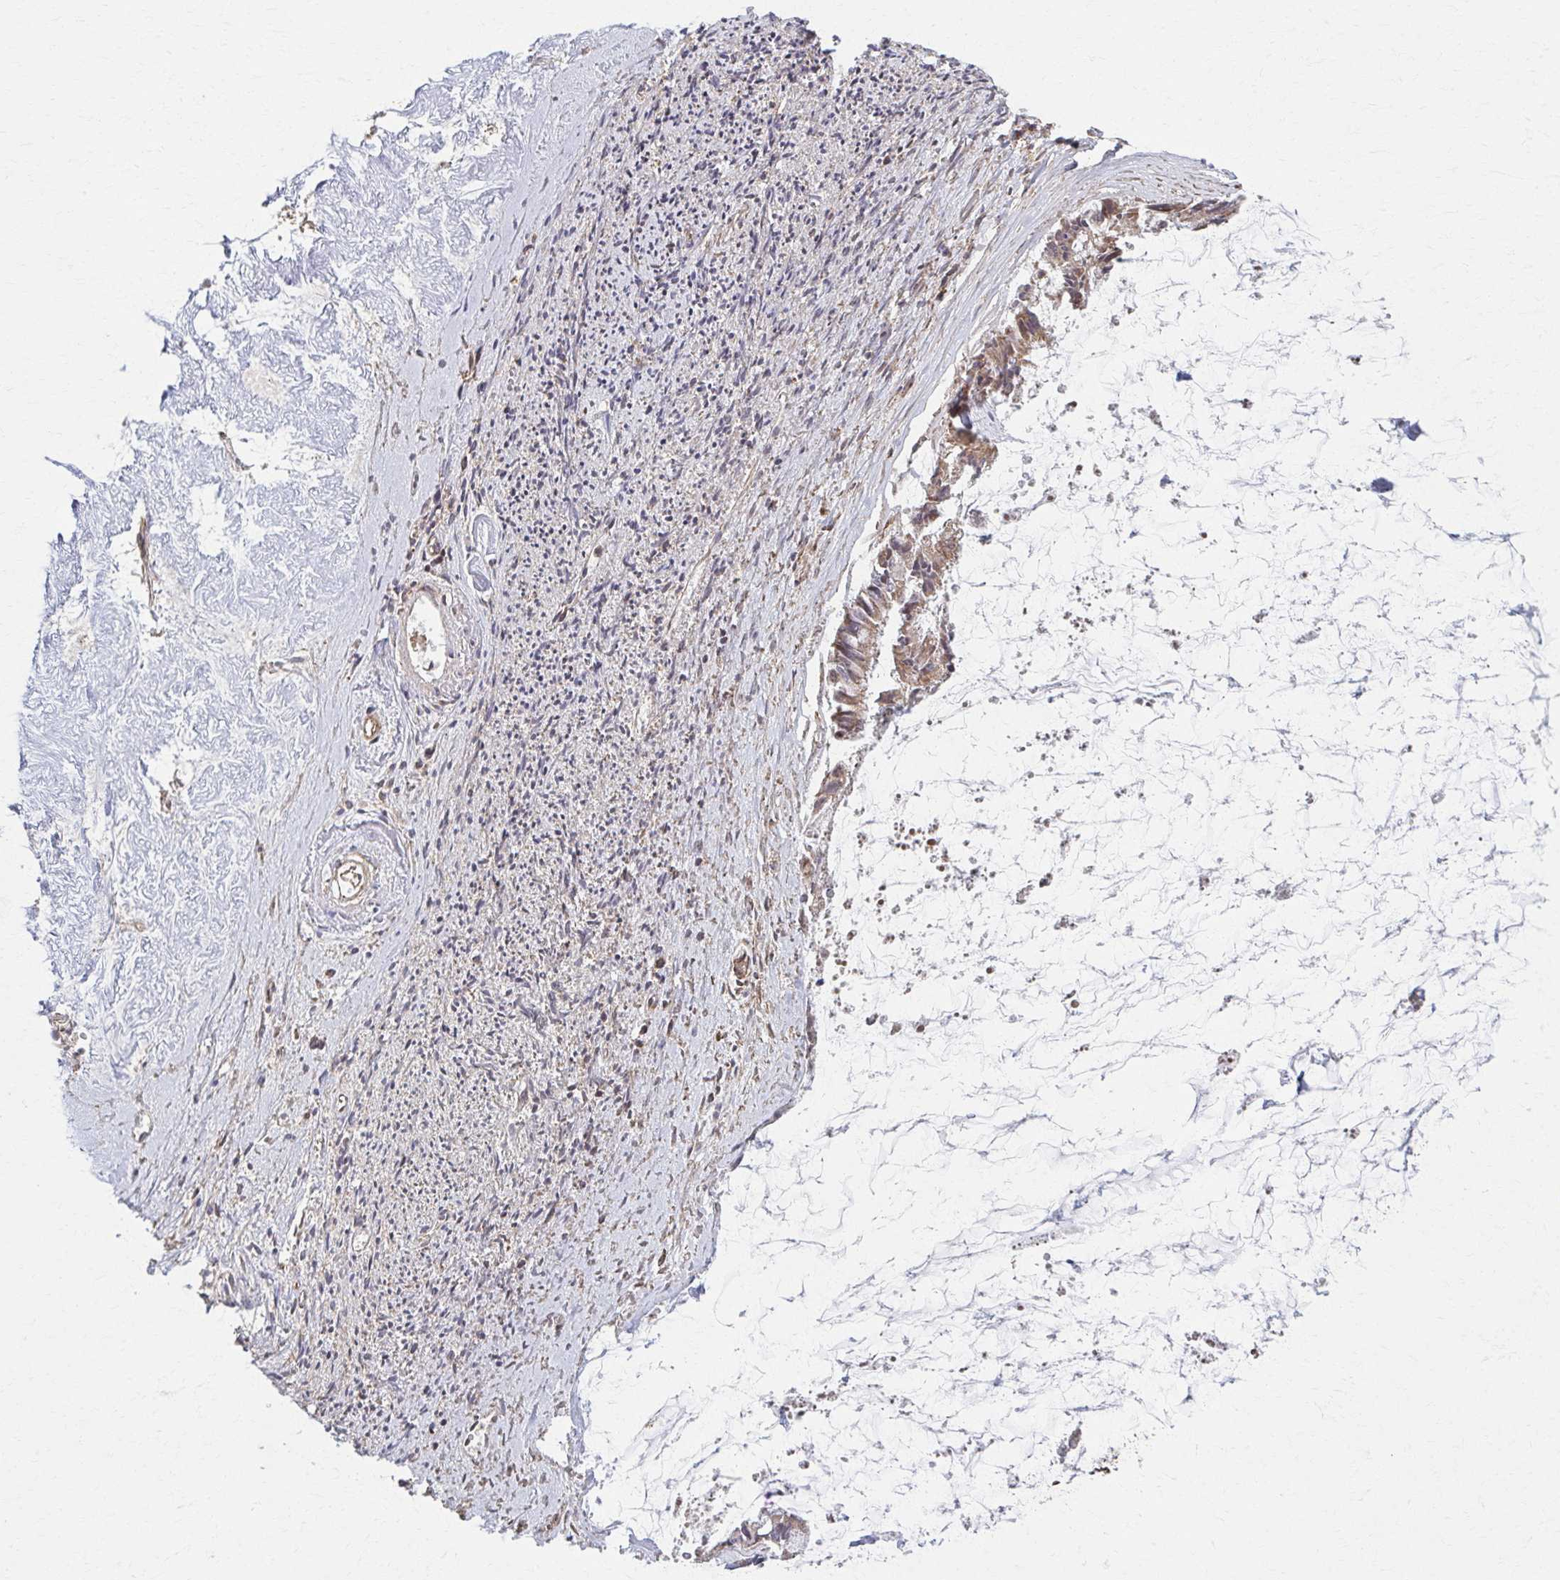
{"staining": {"intensity": "moderate", "quantity": ">75%", "location": "cytoplasmic/membranous"}, "tissue": "ovarian cancer", "cell_type": "Tumor cells", "image_type": "cancer", "snomed": [{"axis": "morphology", "description": "Cystadenocarcinoma, mucinous, NOS"}, {"axis": "topography", "description": "Ovary"}], "caption": "This photomicrograph shows IHC staining of human ovarian mucinous cystadenocarcinoma, with medium moderate cytoplasmic/membranous expression in about >75% of tumor cells.", "gene": "KLHL34", "patient": {"sex": "female", "age": 90}}